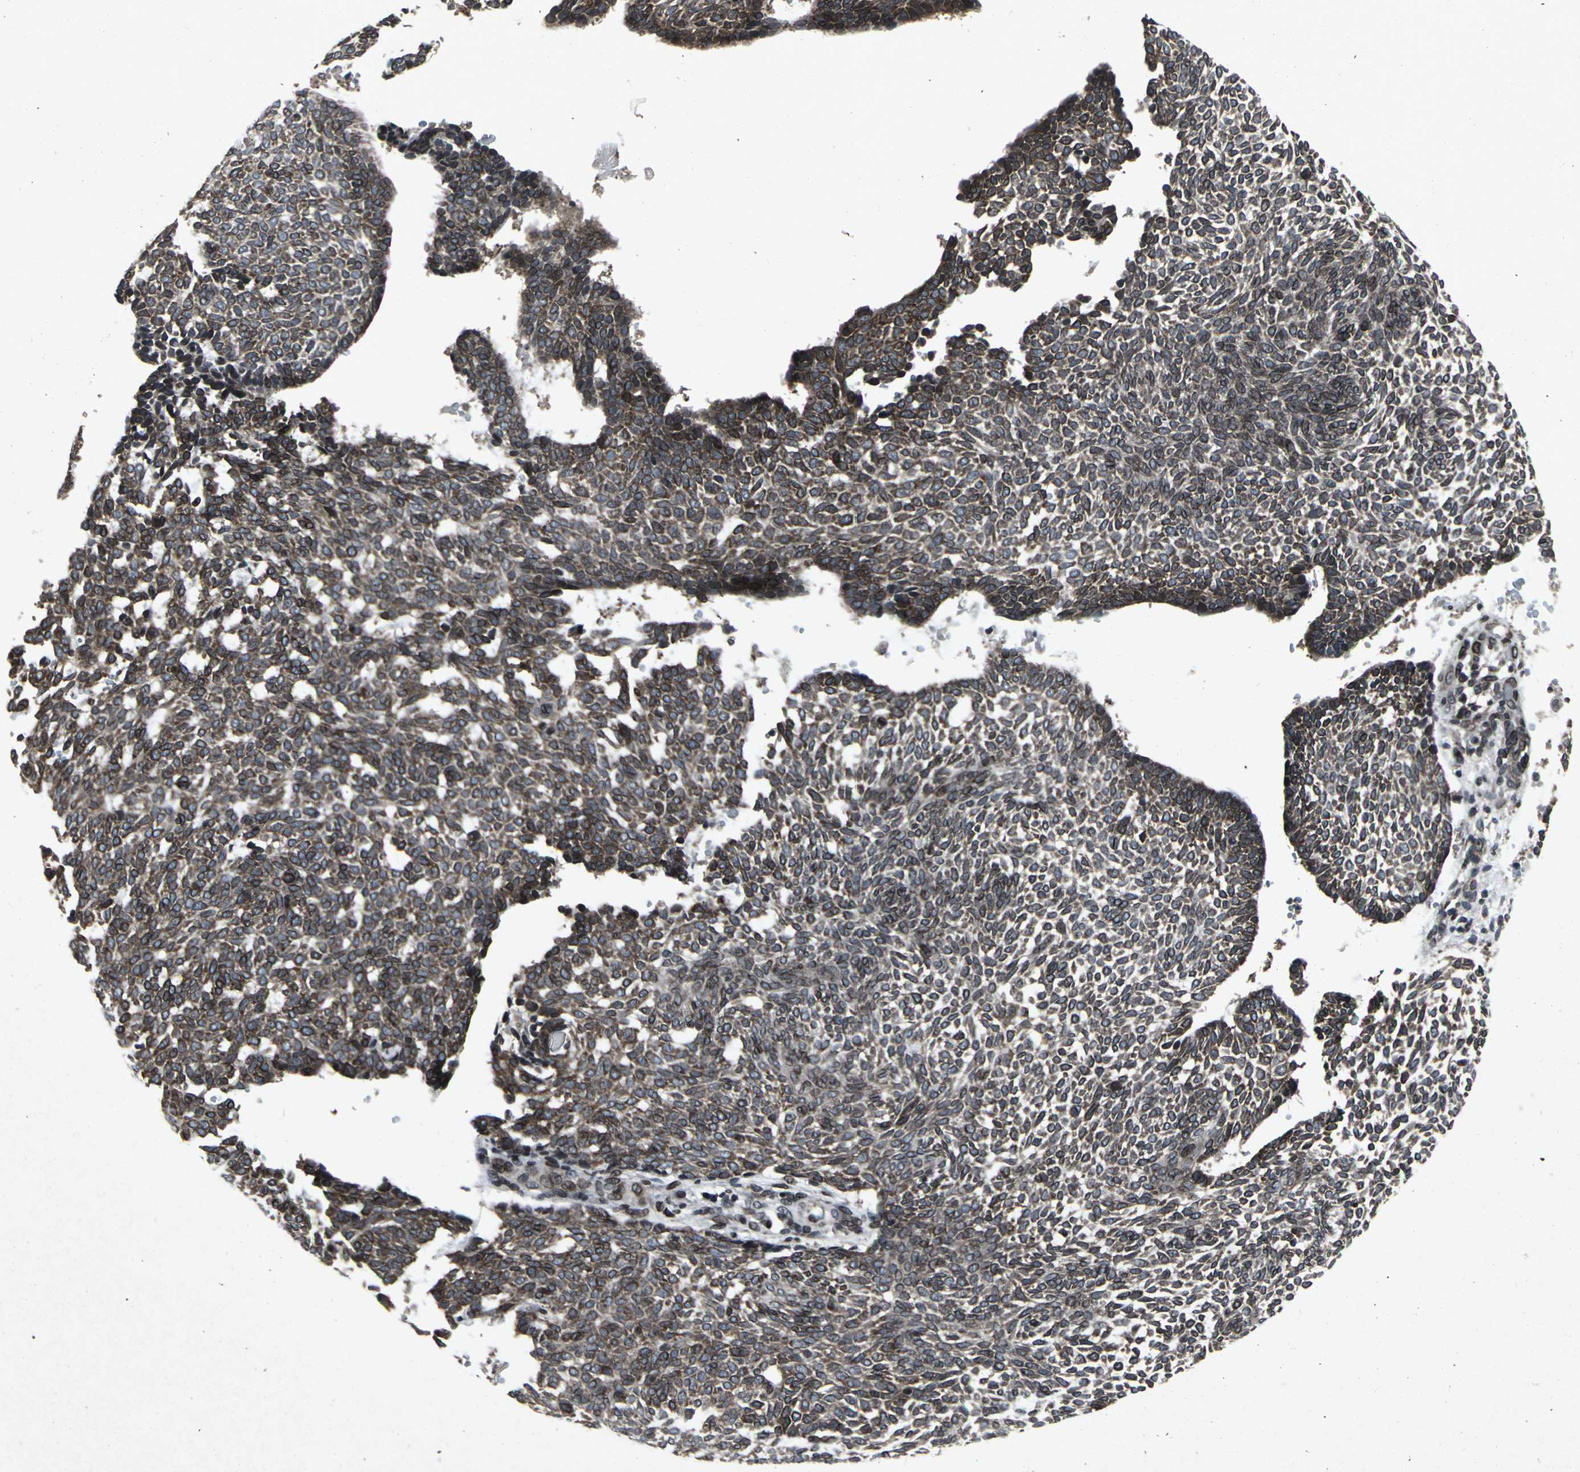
{"staining": {"intensity": "strong", "quantity": ">75%", "location": "cytoplasmic/membranous,nuclear"}, "tissue": "skin cancer", "cell_type": "Tumor cells", "image_type": "cancer", "snomed": [{"axis": "morphology", "description": "Normal tissue, NOS"}, {"axis": "morphology", "description": "Basal cell carcinoma"}, {"axis": "topography", "description": "Skin"}], "caption": "The image exhibits a brown stain indicating the presence of a protein in the cytoplasmic/membranous and nuclear of tumor cells in skin cancer (basal cell carcinoma).", "gene": "SH2B3", "patient": {"sex": "male", "age": 87}}